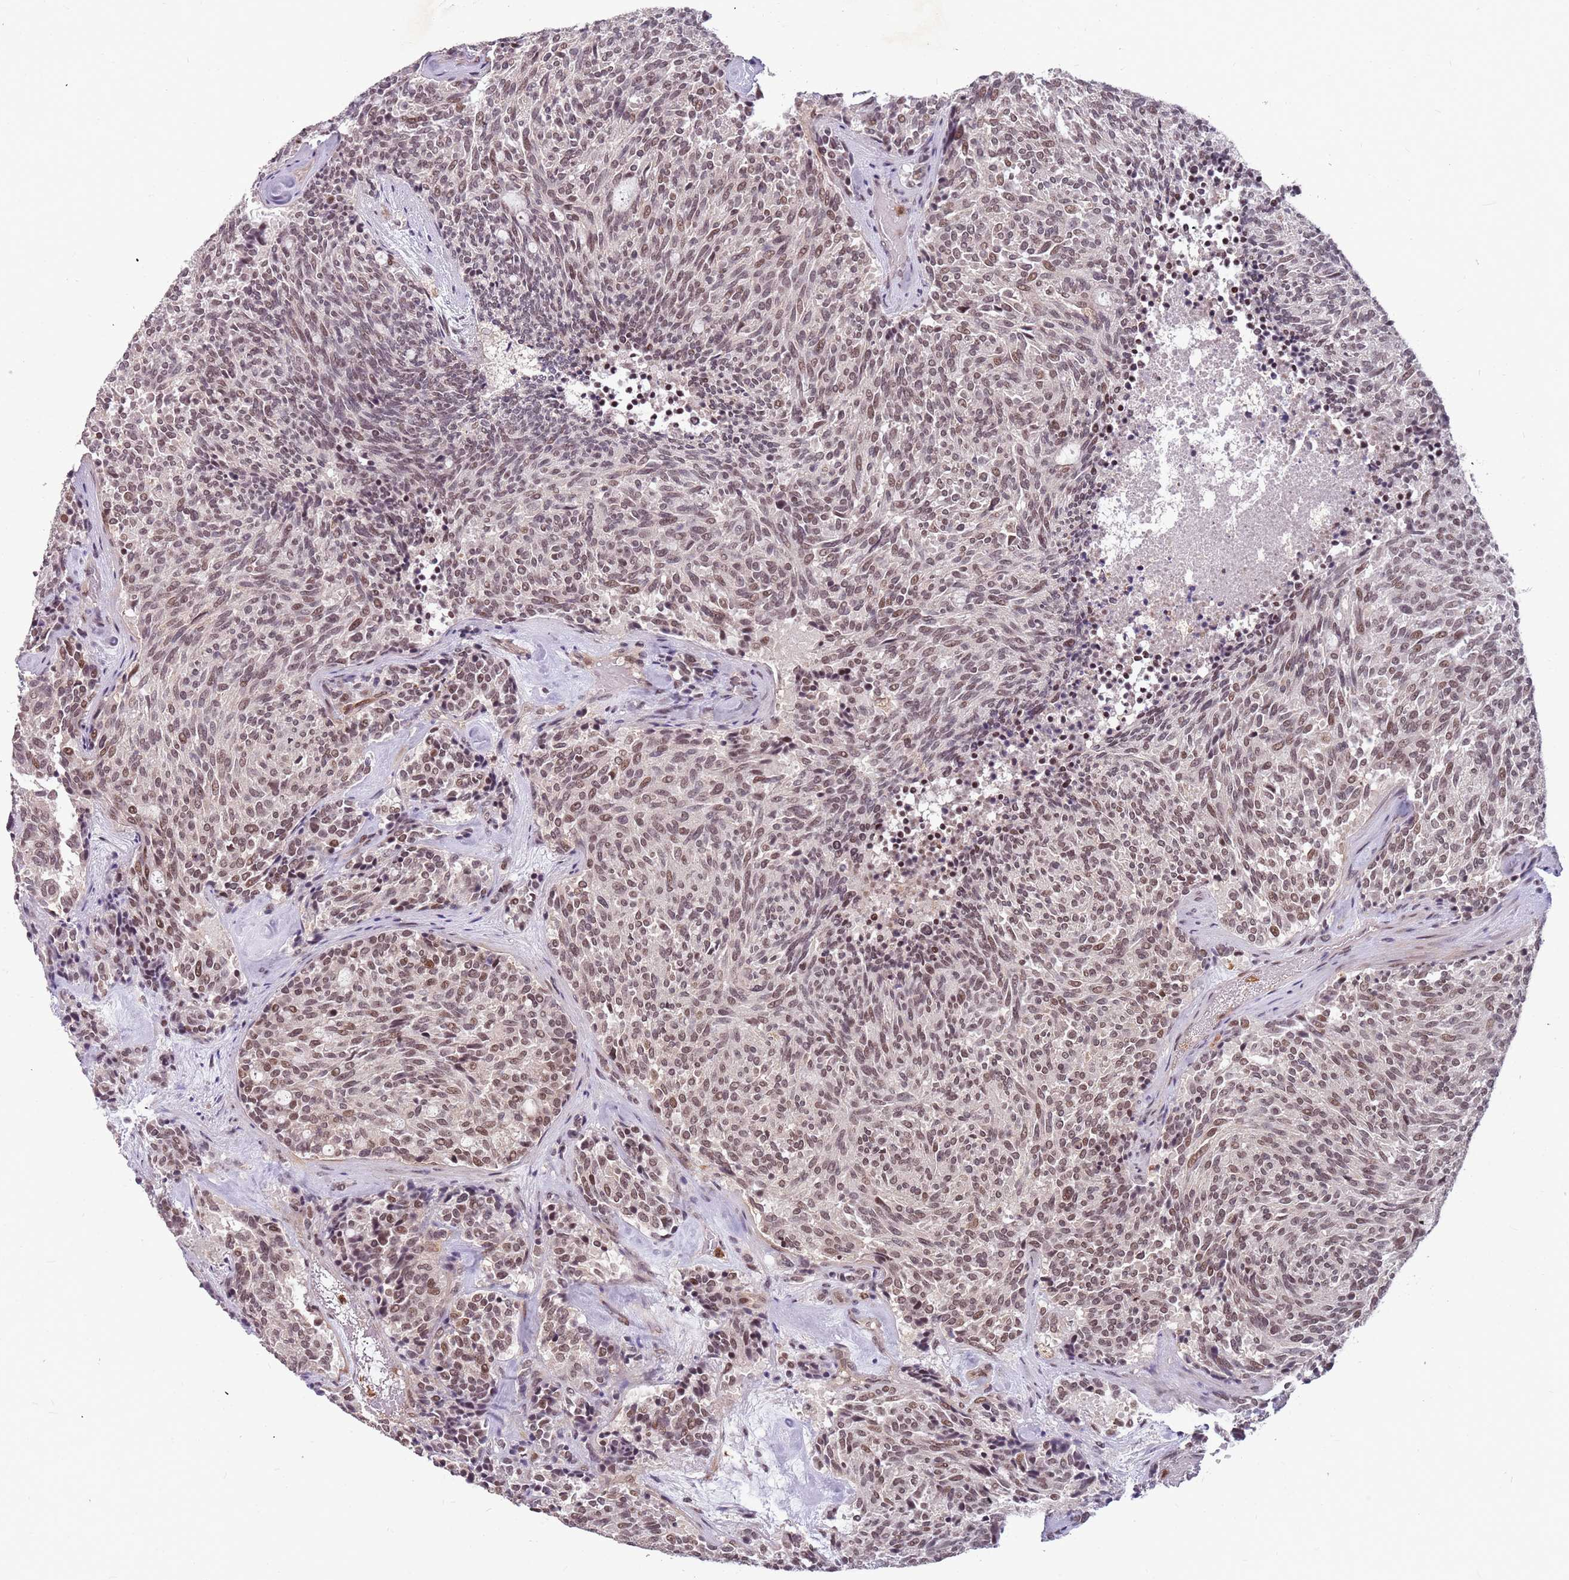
{"staining": {"intensity": "moderate", "quantity": ">75%", "location": "nuclear"}, "tissue": "carcinoid", "cell_type": "Tumor cells", "image_type": "cancer", "snomed": [{"axis": "morphology", "description": "Carcinoid, malignant, NOS"}, {"axis": "topography", "description": "Pancreas"}], "caption": "Carcinoid (malignant) tissue reveals moderate nuclear staining in approximately >75% of tumor cells, visualized by immunohistochemistry. Nuclei are stained in blue.", "gene": "GBP2", "patient": {"sex": "female", "age": 54}}